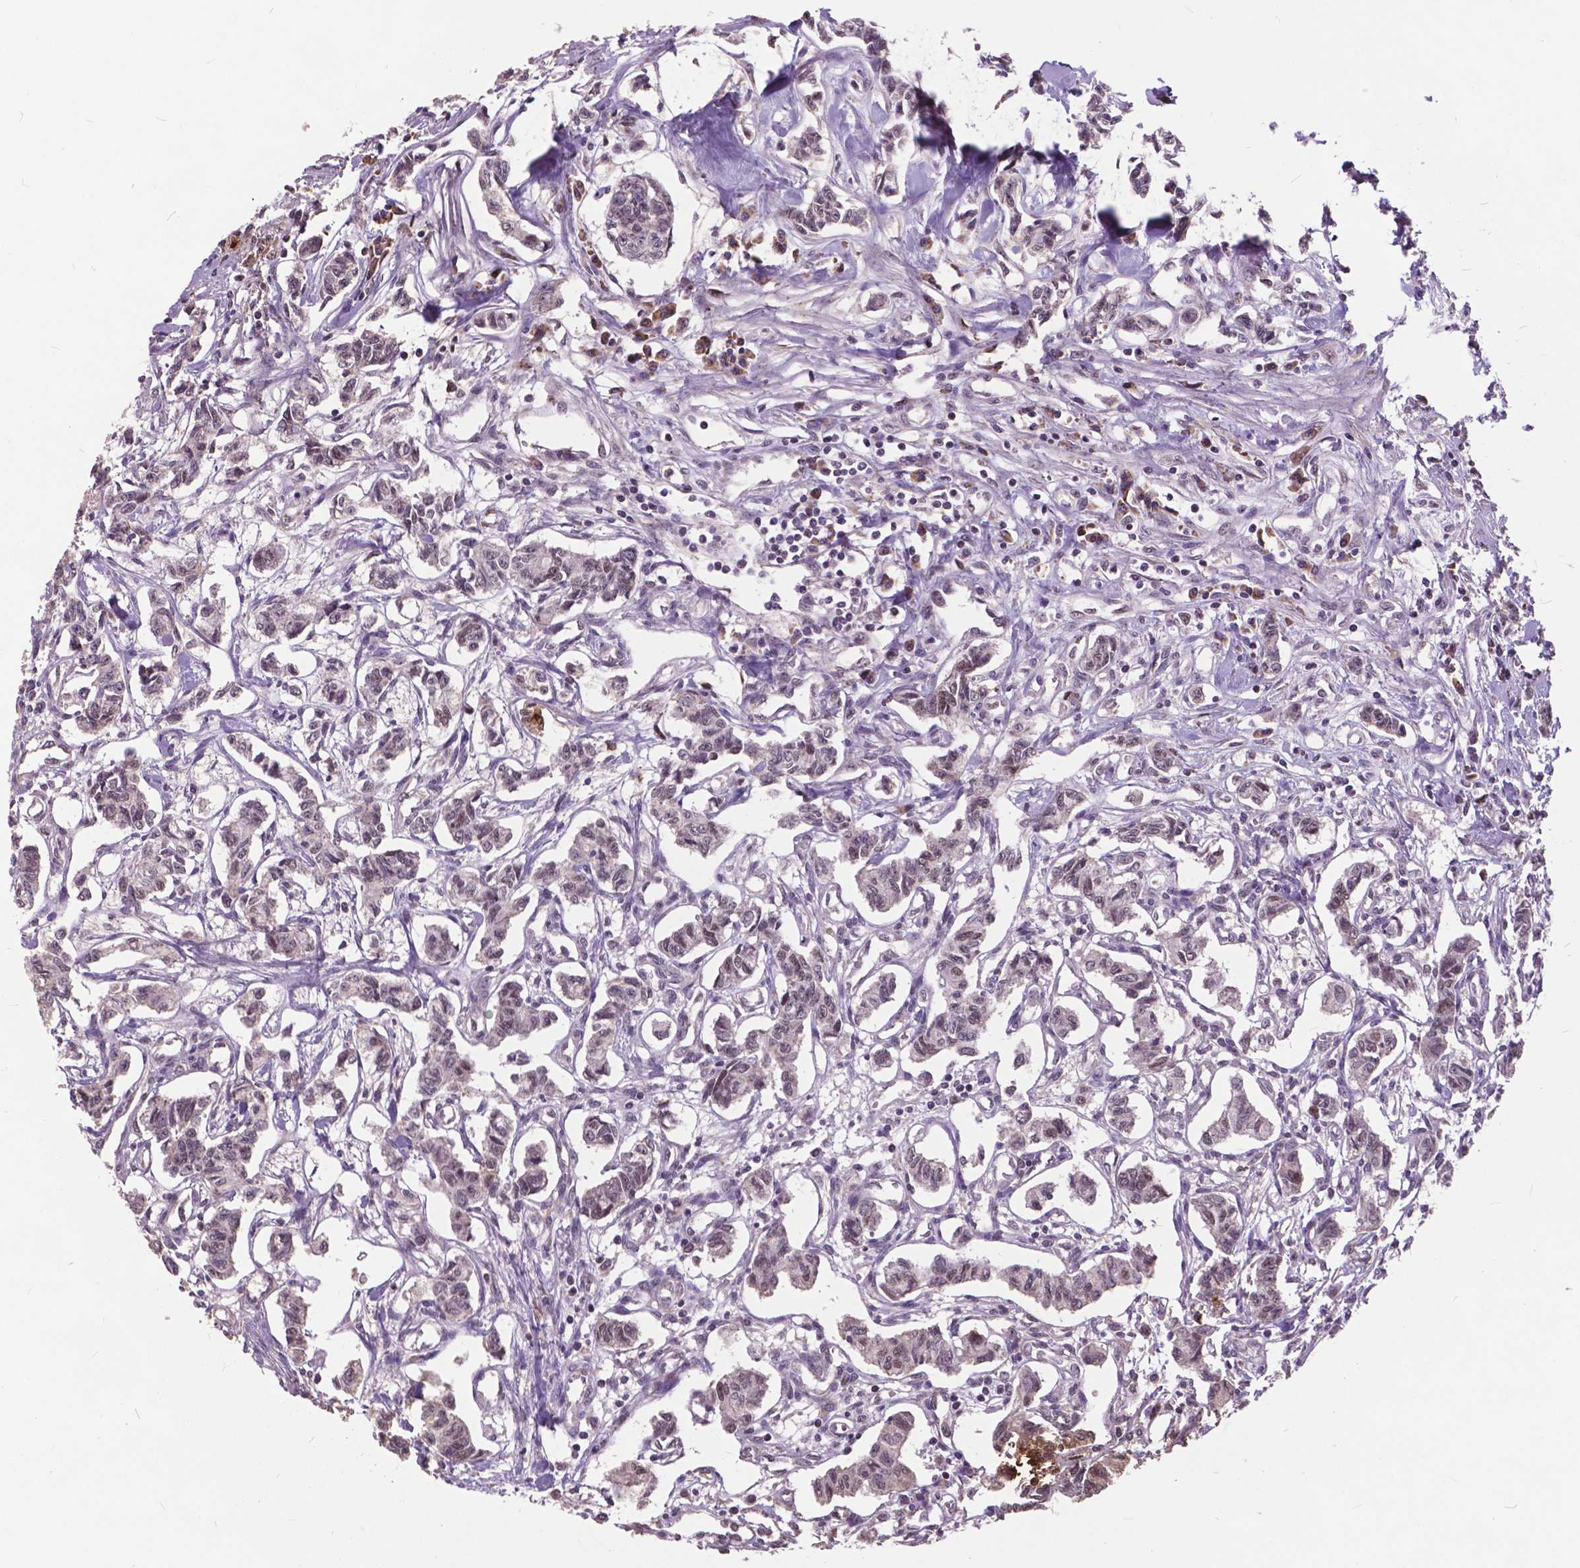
{"staining": {"intensity": "moderate", "quantity": "25%-75%", "location": "nuclear"}, "tissue": "carcinoid", "cell_type": "Tumor cells", "image_type": "cancer", "snomed": [{"axis": "morphology", "description": "Carcinoid, malignant, NOS"}, {"axis": "topography", "description": "Kidney"}], "caption": "A medium amount of moderate nuclear expression is identified in about 25%-75% of tumor cells in carcinoid (malignant) tissue.", "gene": "MSH2", "patient": {"sex": "female", "age": 41}}